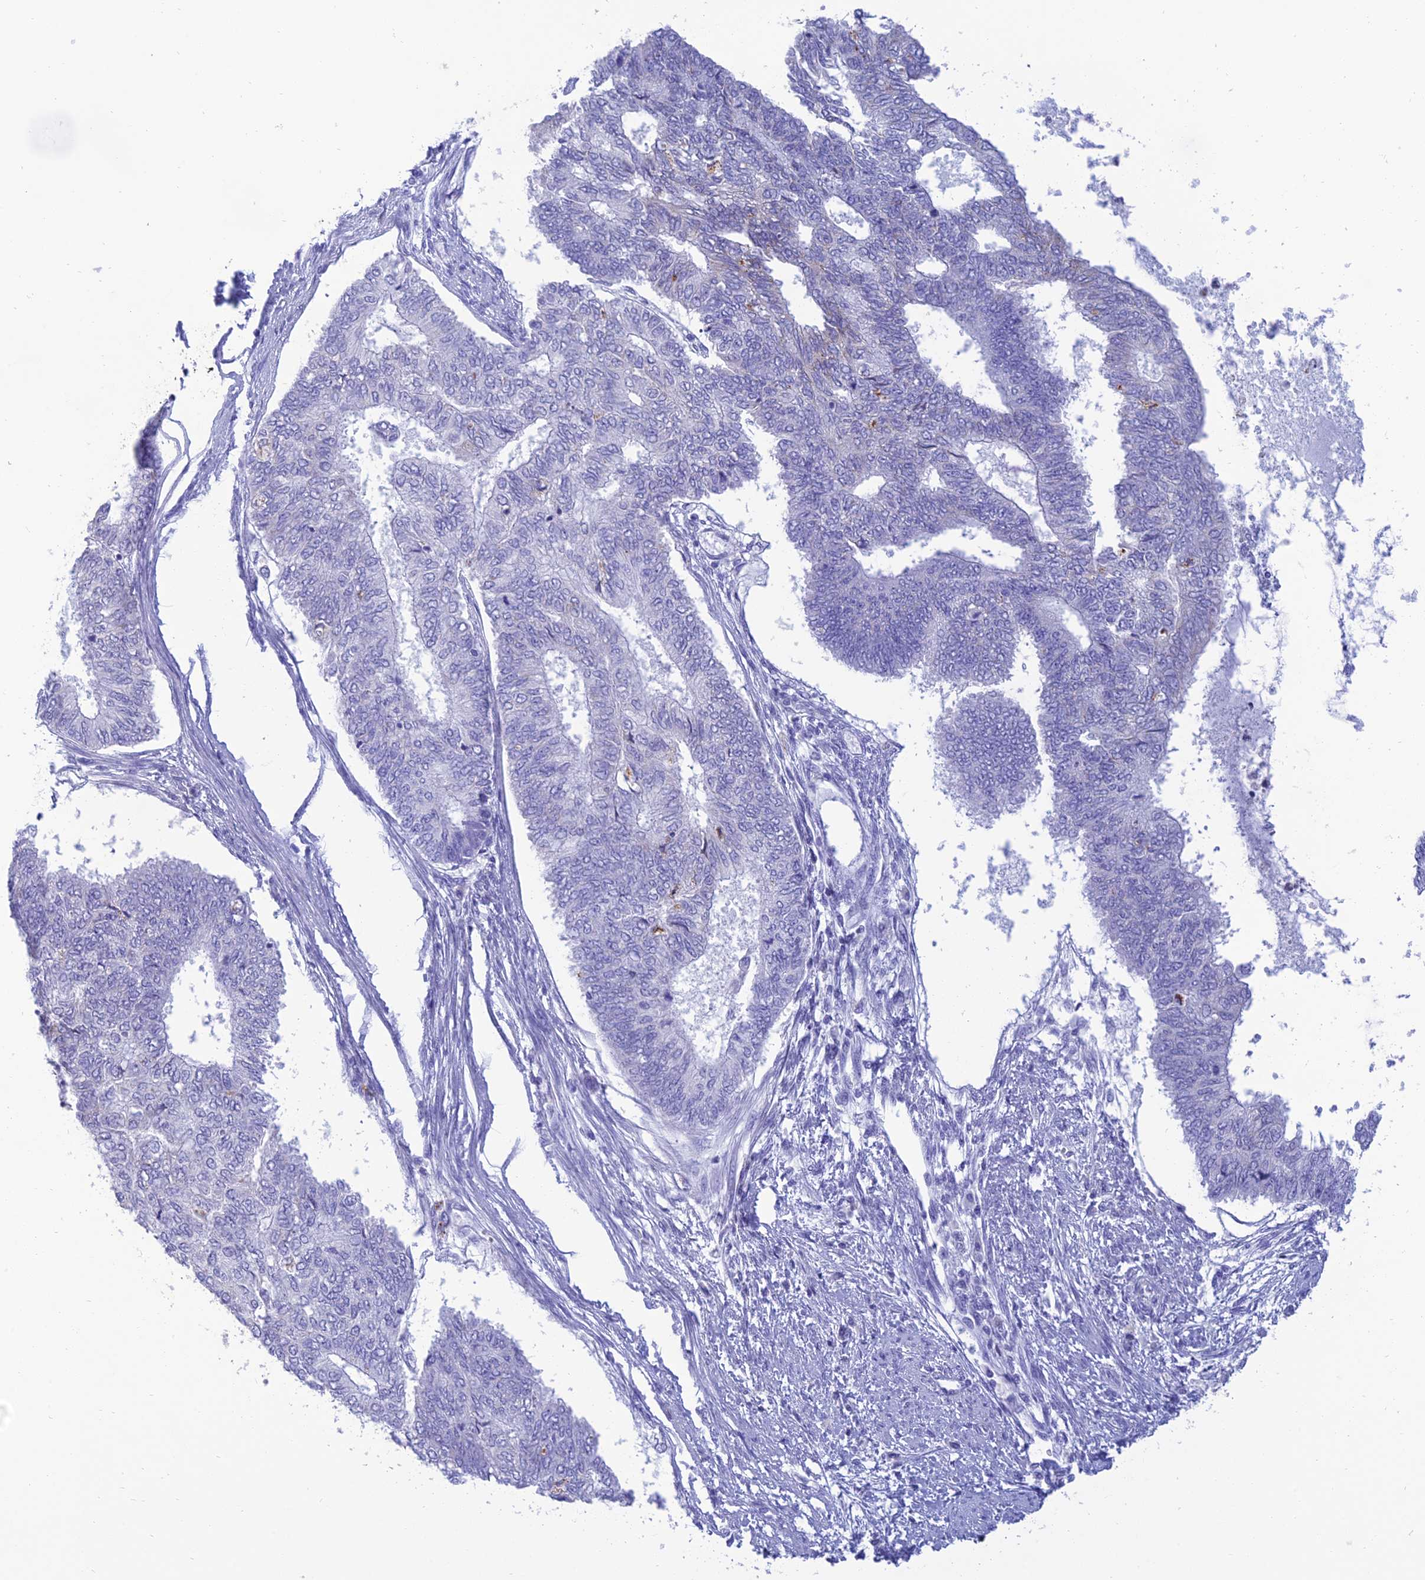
{"staining": {"intensity": "negative", "quantity": "none", "location": "none"}, "tissue": "endometrial cancer", "cell_type": "Tumor cells", "image_type": "cancer", "snomed": [{"axis": "morphology", "description": "Adenocarcinoma, NOS"}, {"axis": "topography", "description": "Endometrium"}], "caption": "A histopathology image of human adenocarcinoma (endometrial) is negative for staining in tumor cells. (IHC, brightfield microscopy, high magnification).", "gene": "MAL2", "patient": {"sex": "female", "age": 68}}